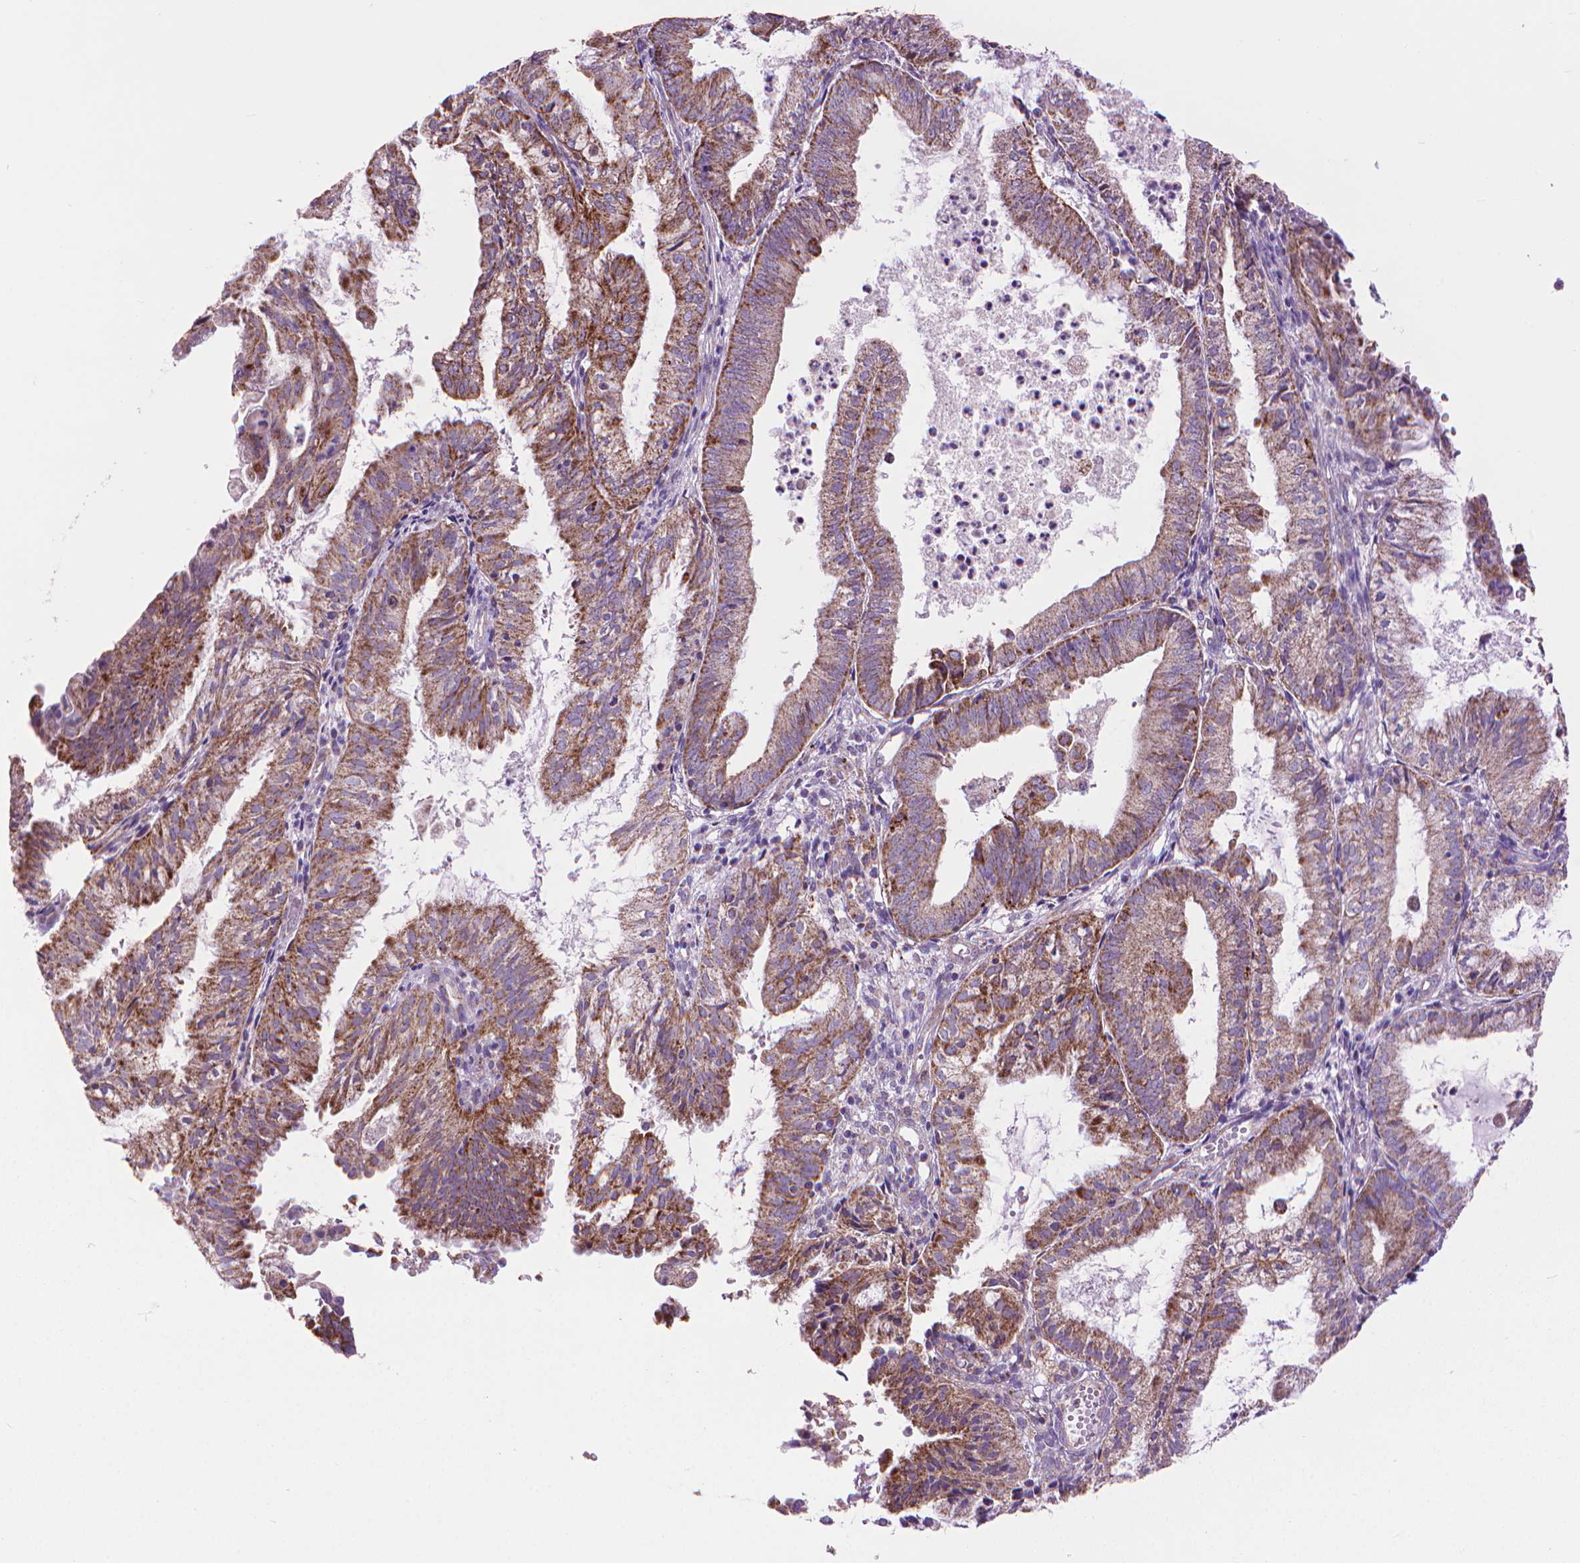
{"staining": {"intensity": "strong", "quantity": "25%-75%", "location": "cytoplasmic/membranous"}, "tissue": "endometrial cancer", "cell_type": "Tumor cells", "image_type": "cancer", "snomed": [{"axis": "morphology", "description": "Adenocarcinoma, NOS"}, {"axis": "topography", "description": "Endometrium"}], "caption": "DAB (3,3'-diaminobenzidine) immunohistochemical staining of human endometrial adenocarcinoma exhibits strong cytoplasmic/membranous protein expression in about 25%-75% of tumor cells.", "gene": "VDAC1", "patient": {"sex": "female", "age": 55}}